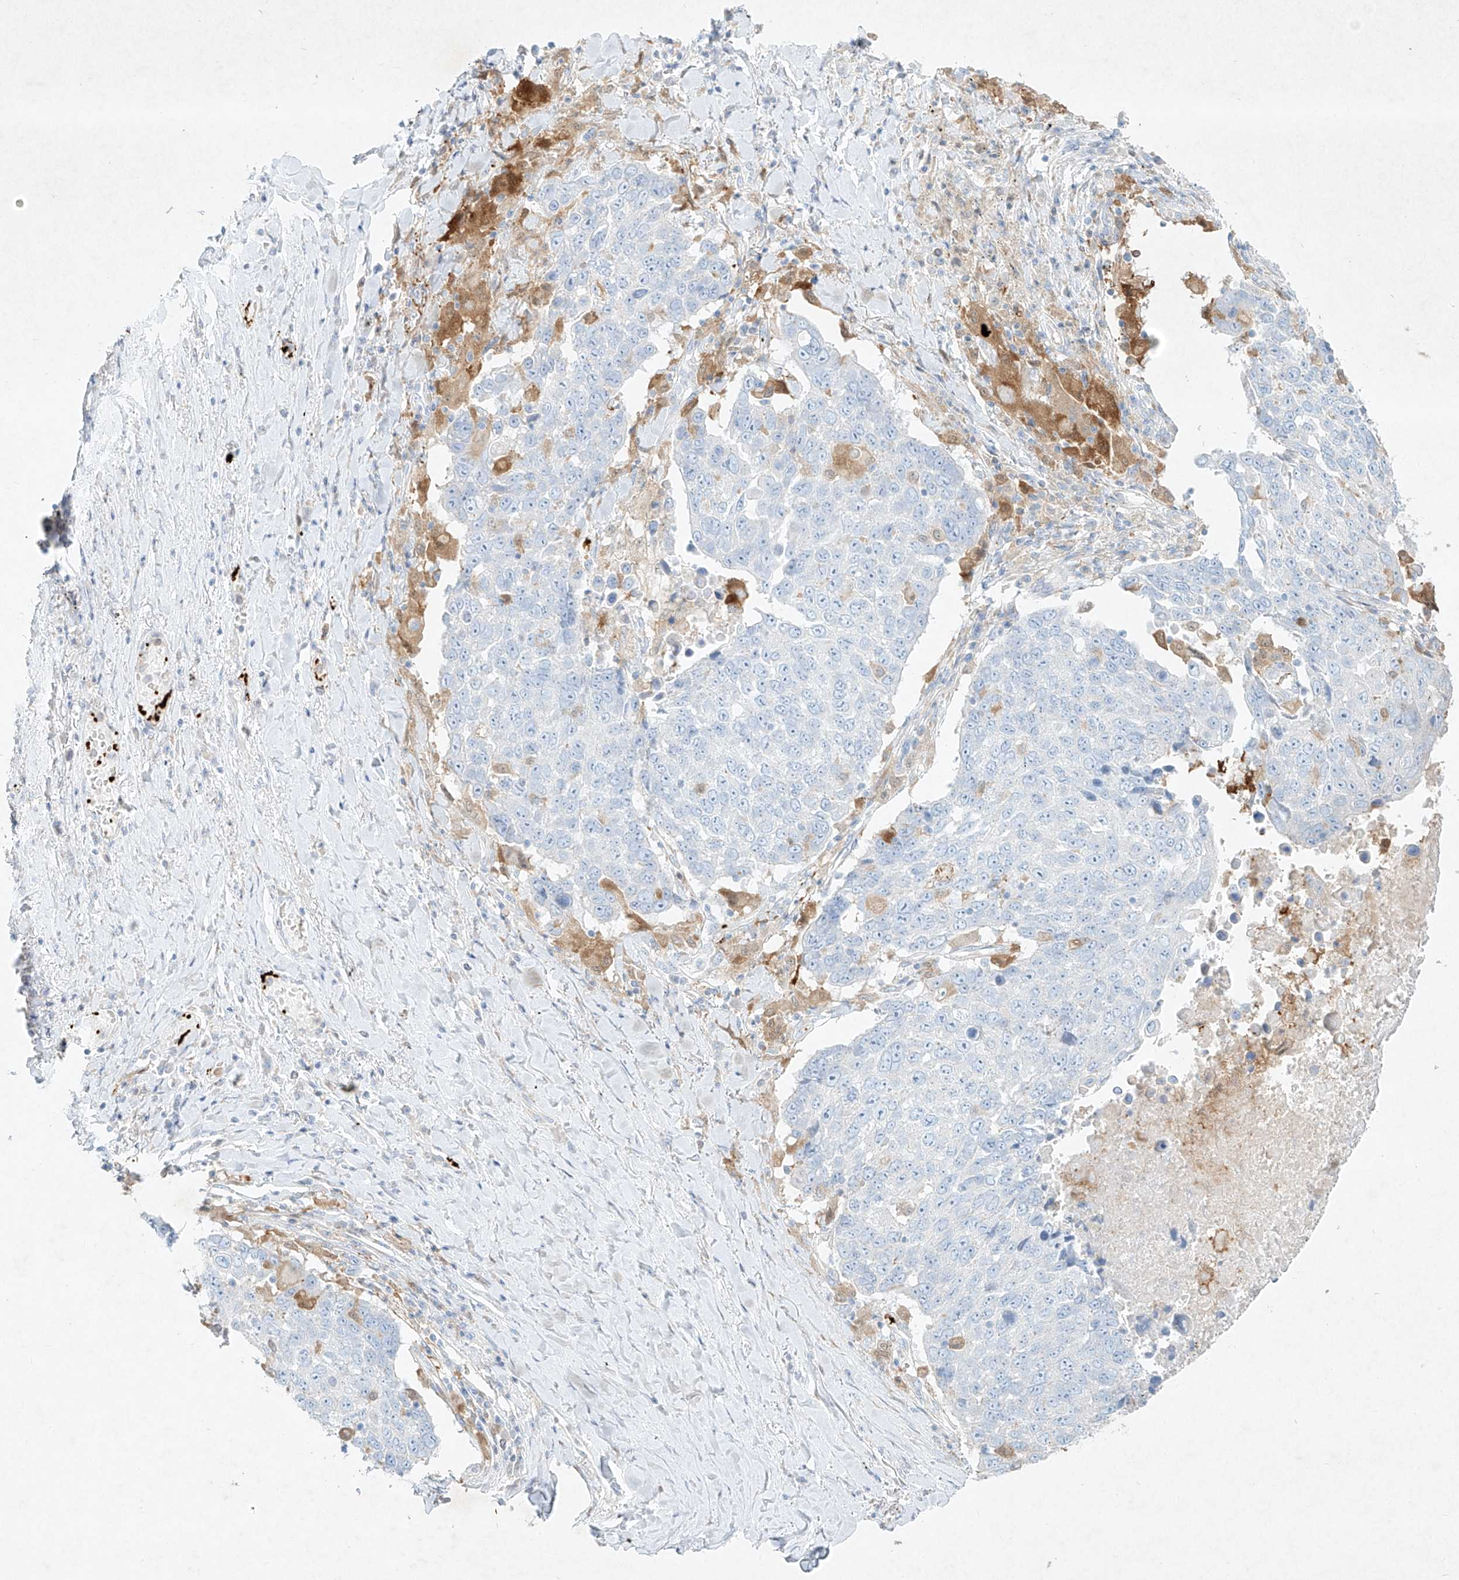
{"staining": {"intensity": "negative", "quantity": "none", "location": "none"}, "tissue": "lung cancer", "cell_type": "Tumor cells", "image_type": "cancer", "snomed": [{"axis": "morphology", "description": "Squamous cell carcinoma, NOS"}, {"axis": "topography", "description": "Lung"}], "caption": "Tumor cells are negative for brown protein staining in lung squamous cell carcinoma. (DAB IHC, high magnification).", "gene": "PLEK", "patient": {"sex": "male", "age": 66}}